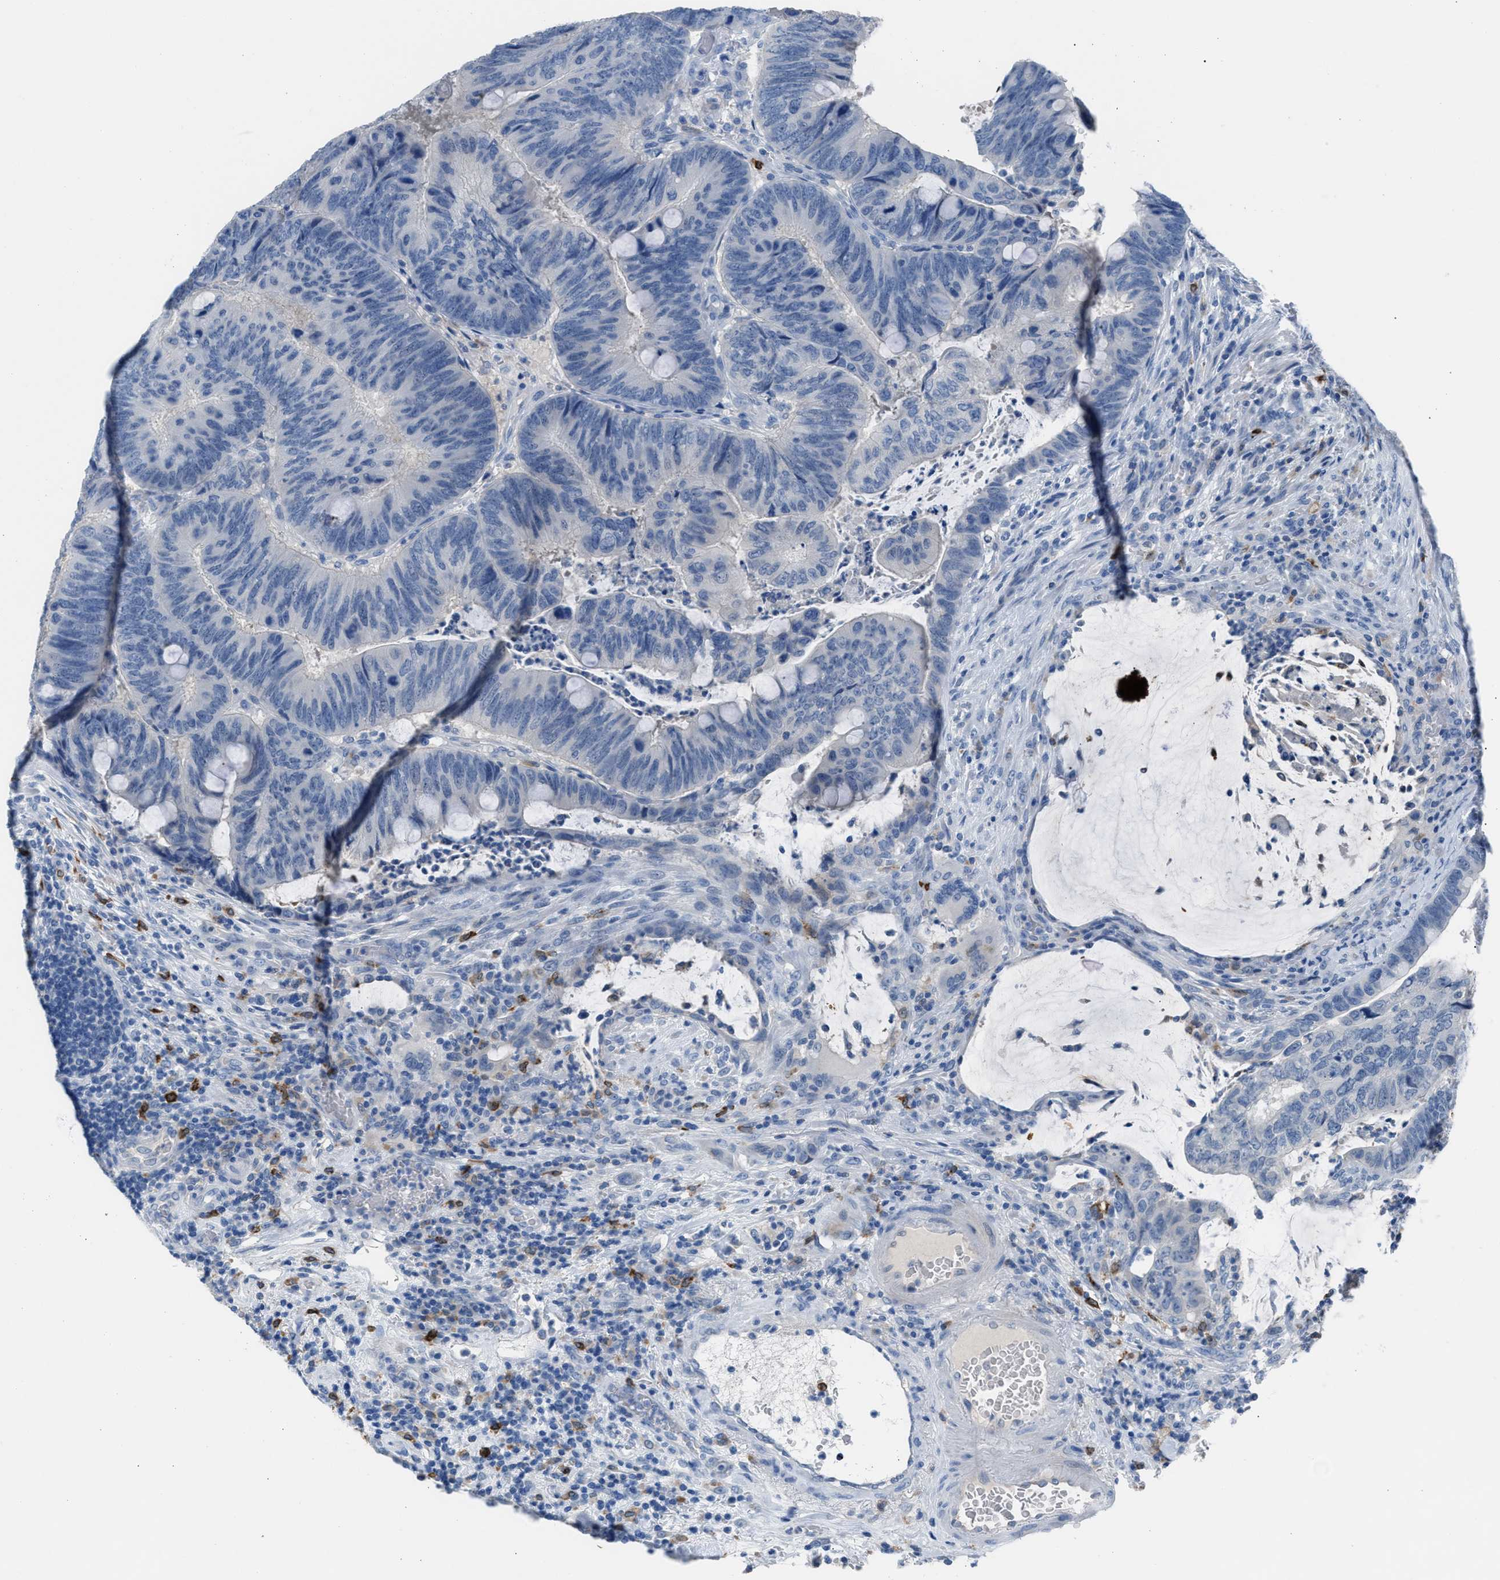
{"staining": {"intensity": "negative", "quantity": "none", "location": "none"}, "tissue": "colorectal cancer", "cell_type": "Tumor cells", "image_type": "cancer", "snomed": [{"axis": "morphology", "description": "Normal tissue, NOS"}, {"axis": "morphology", "description": "Adenocarcinoma, NOS"}, {"axis": "topography", "description": "Rectum"}, {"axis": "topography", "description": "Peripheral nerve tissue"}], "caption": "An immunohistochemistry (IHC) histopathology image of adenocarcinoma (colorectal) is shown. There is no staining in tumor cells of adenocarcinoma (colorectal).", "gene": "CLEC10A", "patient": {"sex": "male", "age": 92}}